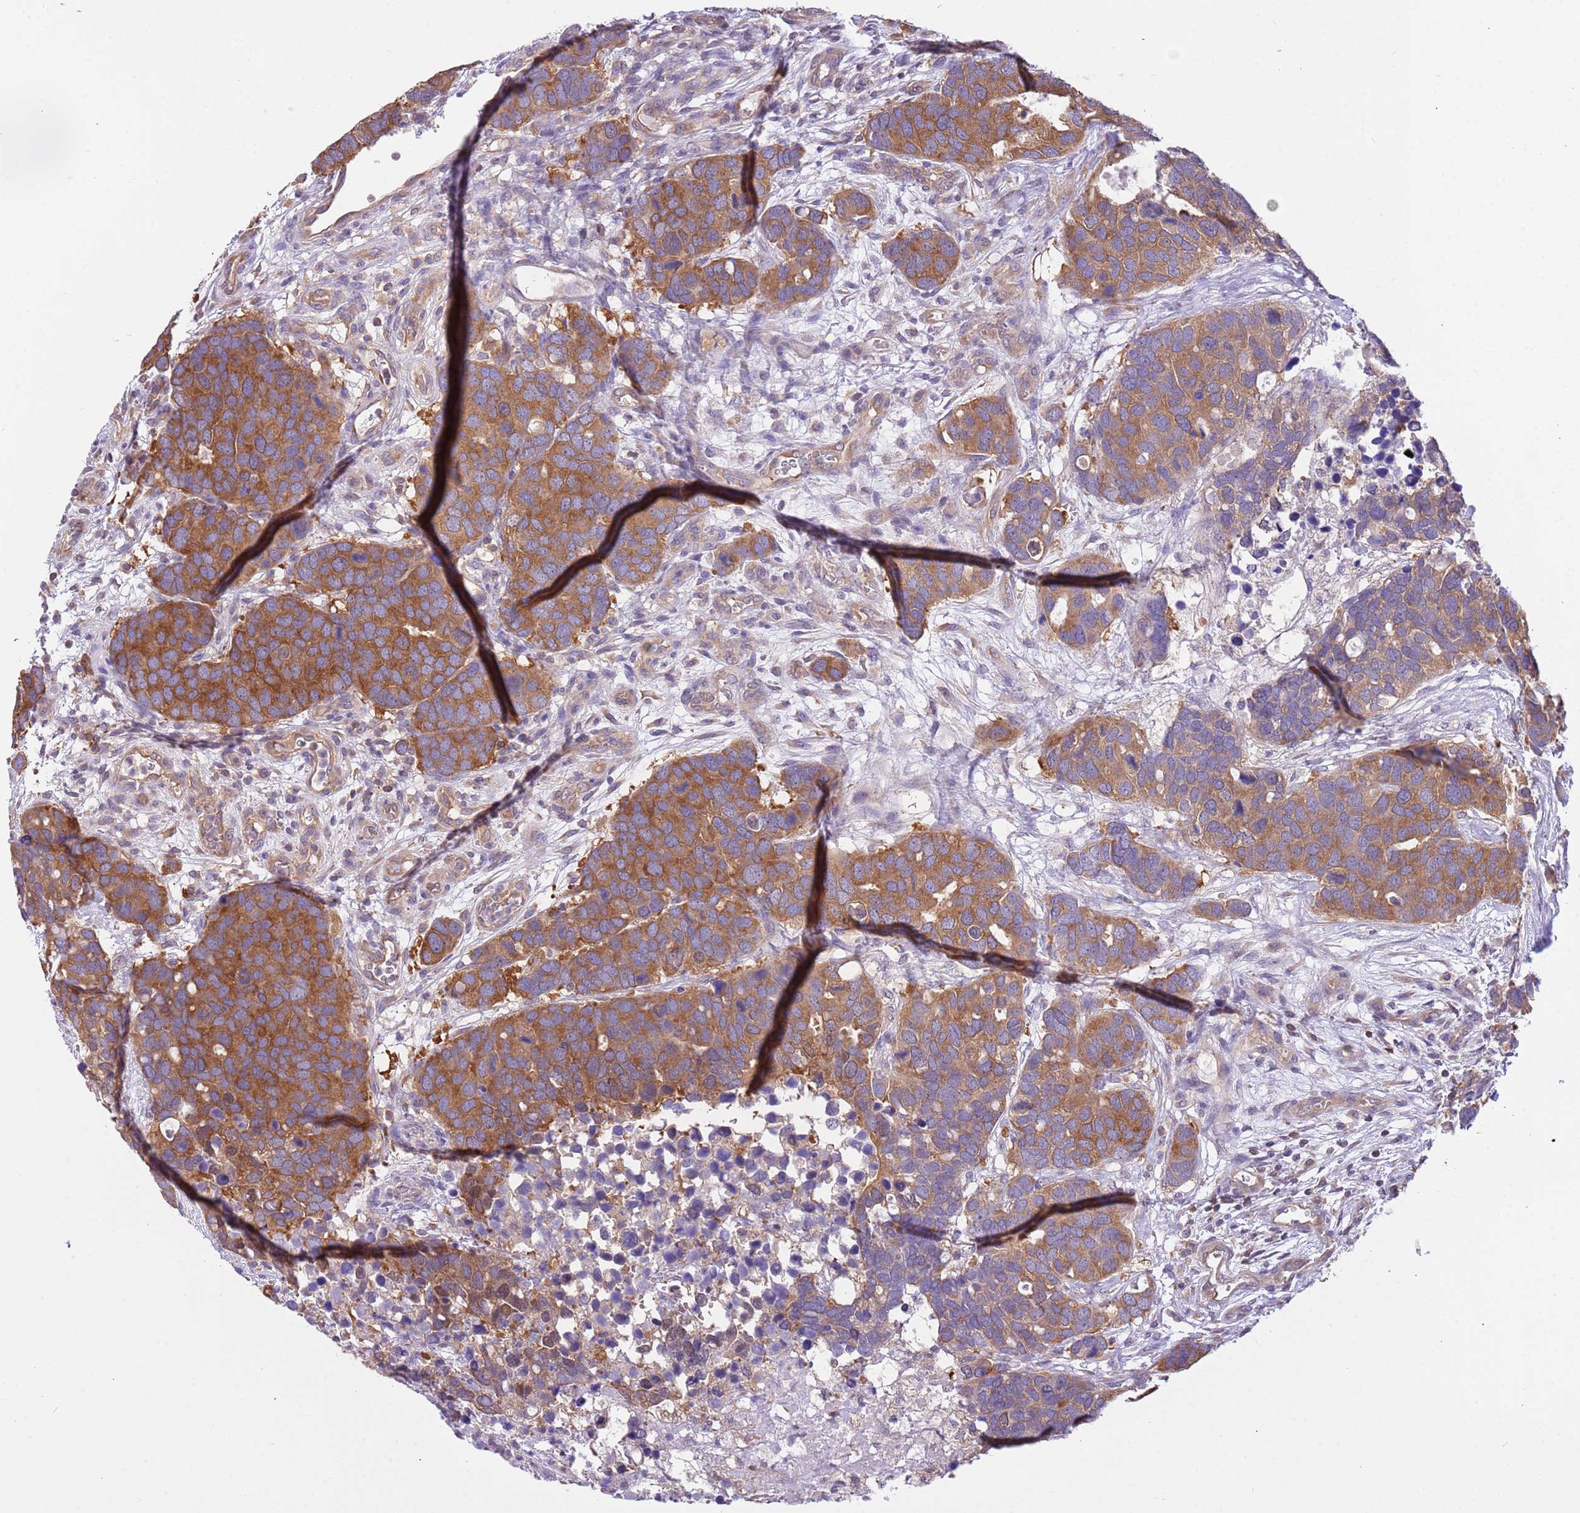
{"staining": {"intensity": "strong", "quantity": ">75%", "location": "cytoplasmic/membranous"}, "tissue": "breast cancer", "cell_type": "Tumor cells", "image_type": "cancer", "snomed": [{"axis": "morphology", "description": "Duct carcinoma"}, {"axis": "topography", "description": "Breast"}], "caption": "High-magnification brightfield microscopy of breast infiltrating ductal carcinoma stained with DAB (brown) and counterstained with hematoxylin (blue). tumor cells exhibit strong cytoplasmic/membranous positivity is seen in about>75% of cells. Ihc stains the protein of interest in brown and the nuclei are stained blue.", "gene": "STIP1", "patient": {"sex": "female", "age": 83}}